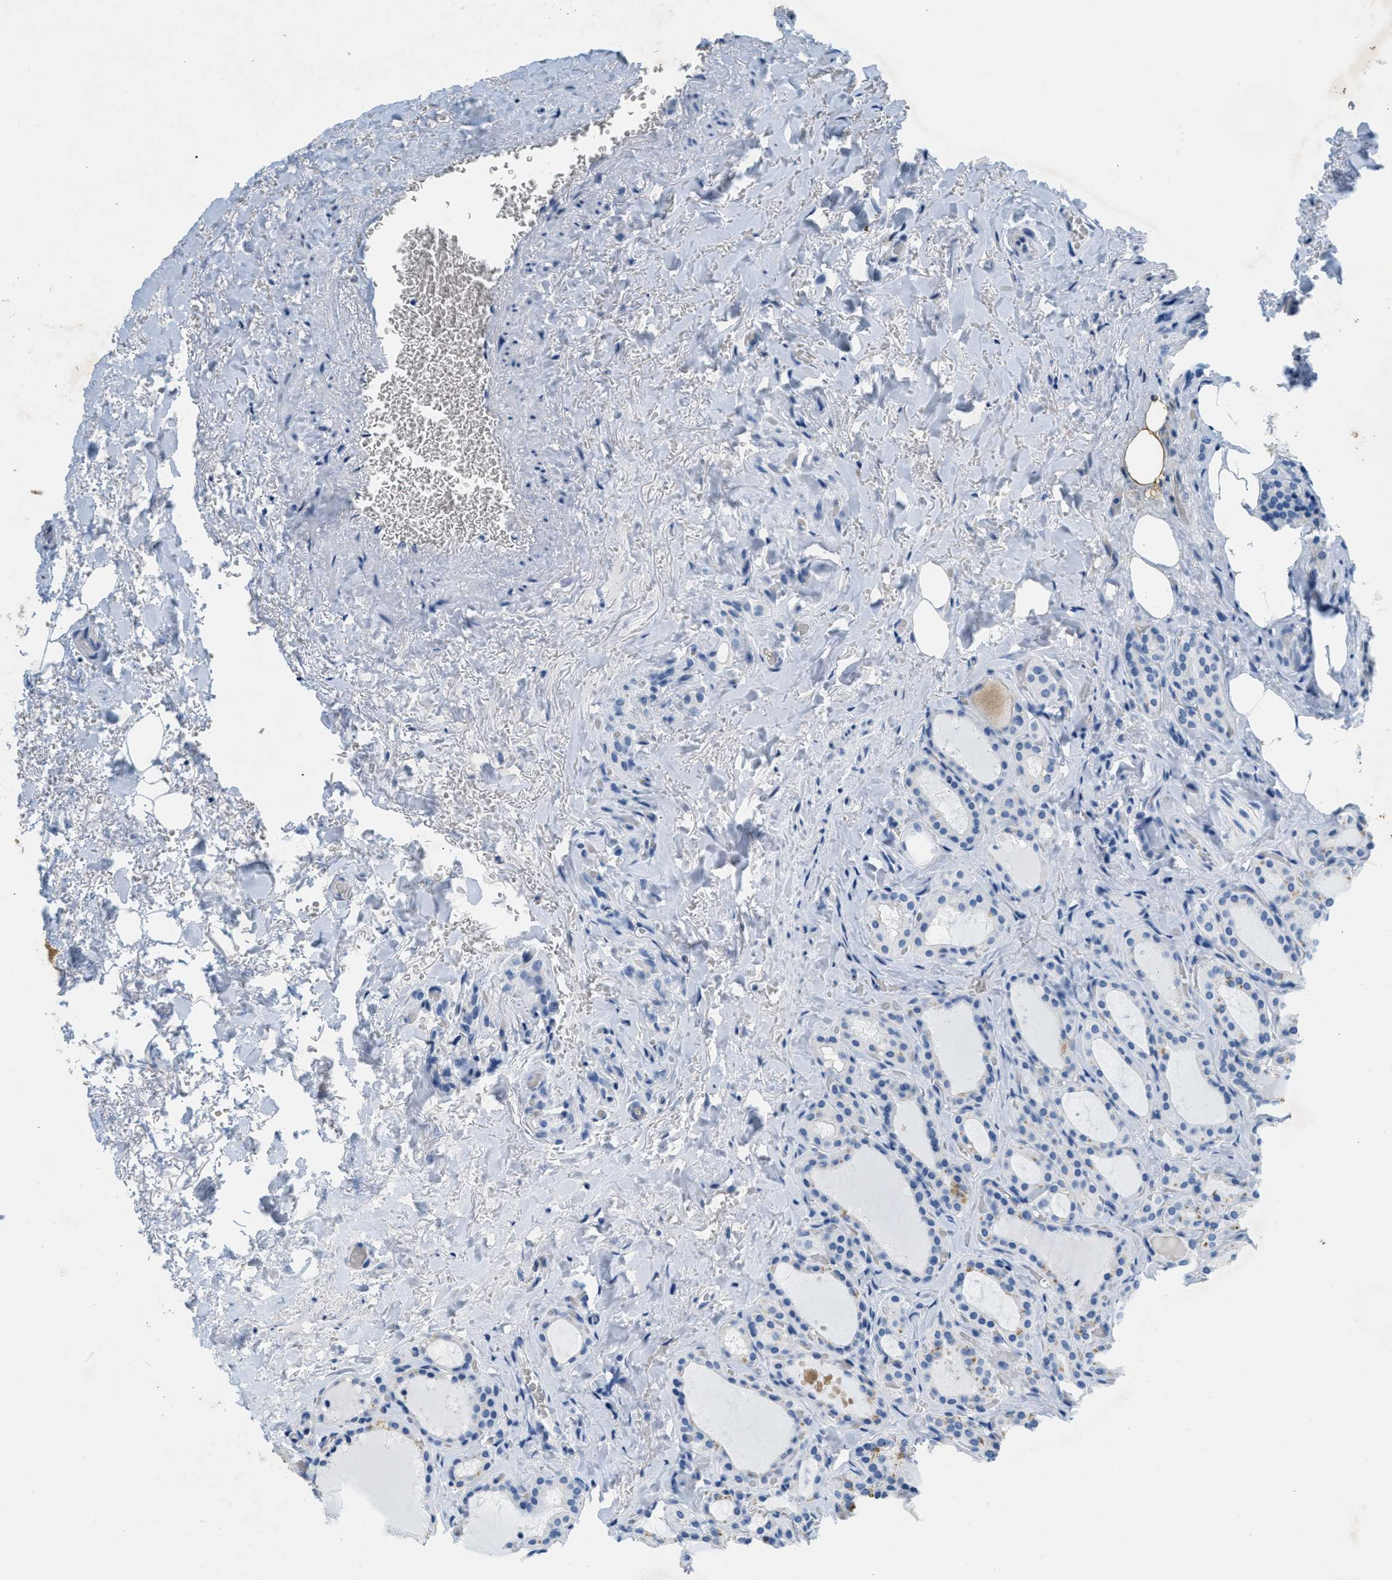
{"staining": {"intensity": "negative", "quantity": "none", "location": "none"}, "tissue": "parathyroid gland", "cell_type": "Glandular cells", "image_type": "normal", "snomed": [{"axis": "morphology", "description": "Normal tissue, NOS"}, {"axis": "morphology", "description": "Adenoma, NOS"}, {"axis": "topography", "description": "Parathyroid gland"}], "caption": "This is an IHC micrograph of benign parathyroid gland. There is no positivity in glandular cells.", "gene": "GPM6A", "patient": {"sex": "female", "age": 58}}